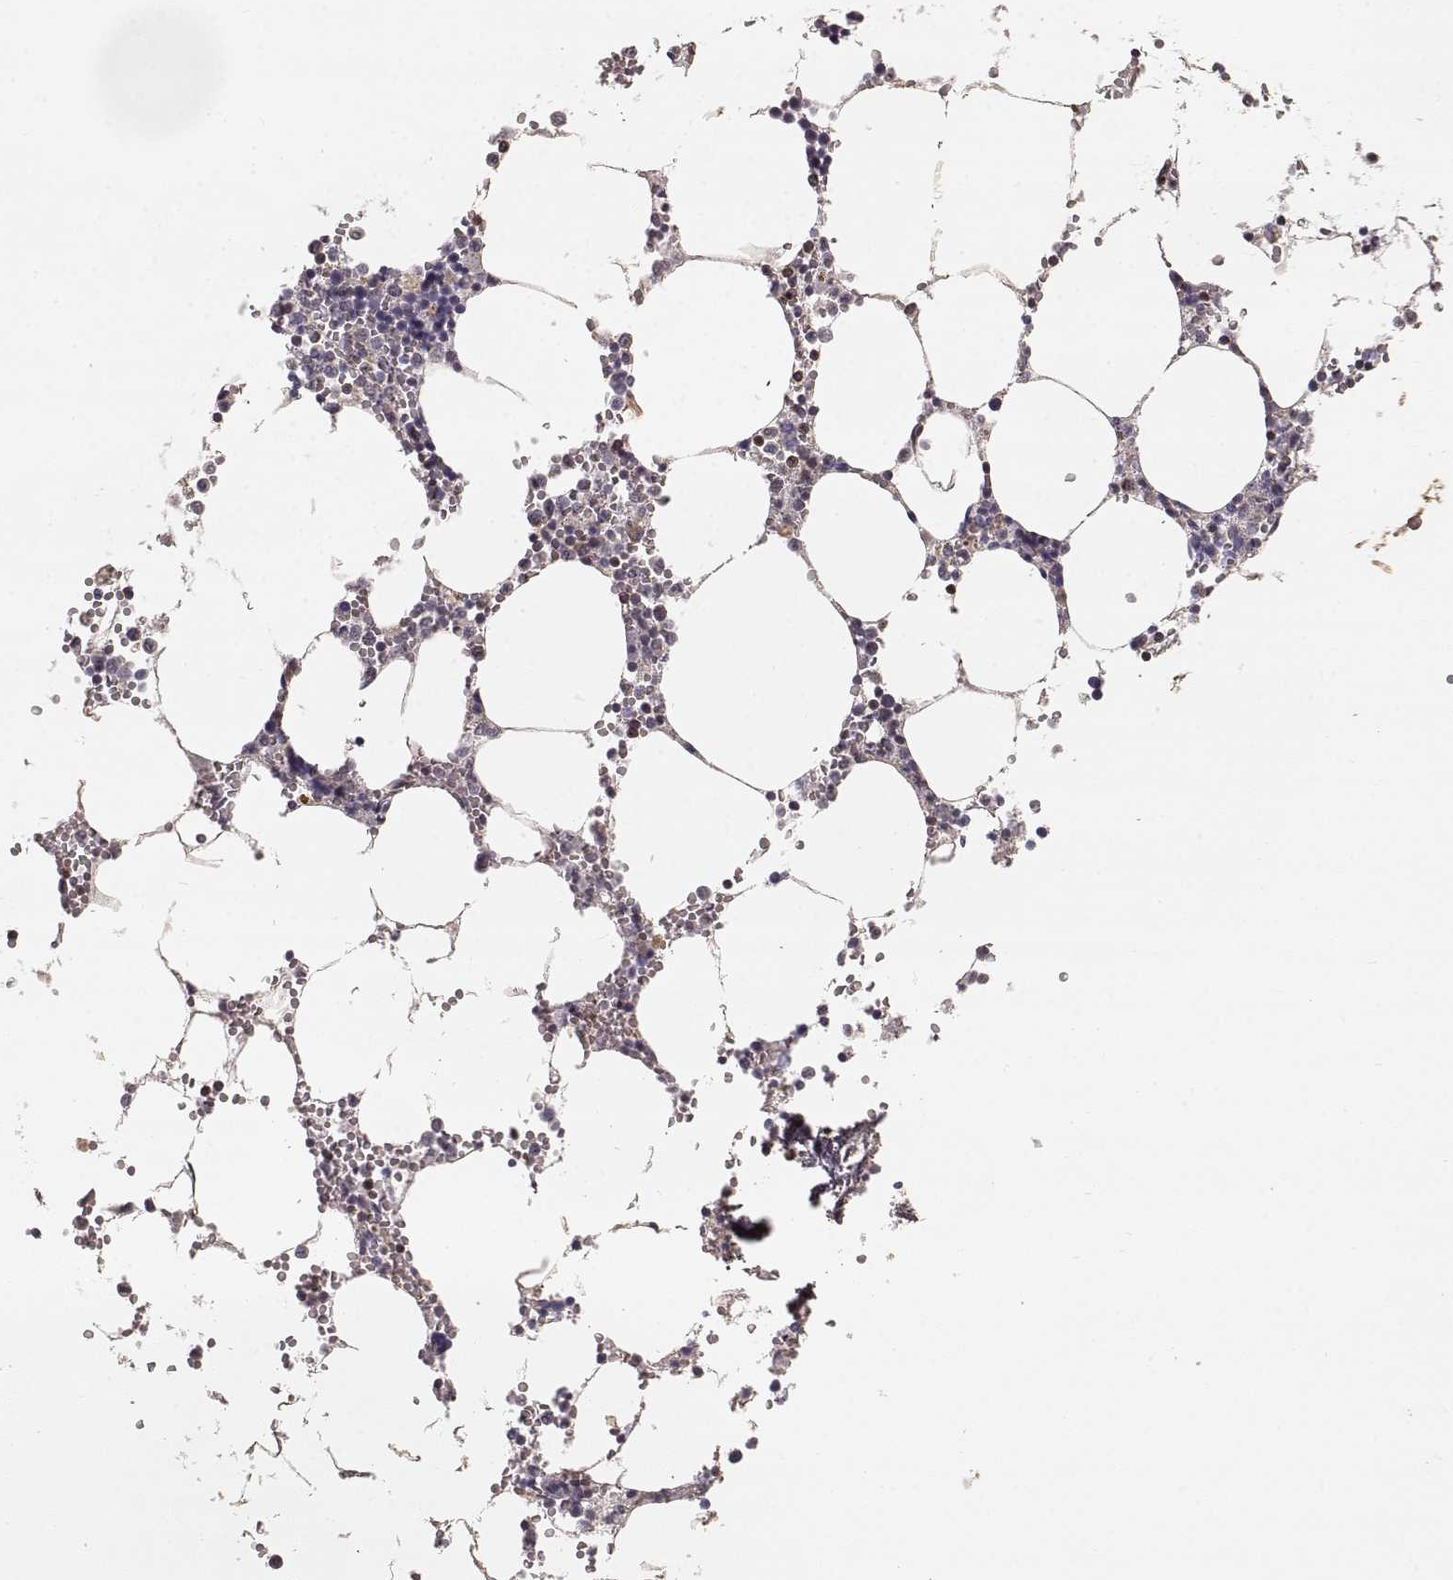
{"staining": {"intensity": "strong", "quantity": "<25%", "location": "cytoplasmic/membranous"}, "tissue": "bone marrow", "cell_type": "Hematopoietic cells", "image_type": "normal", "snomed": [{"axis": "morphology", "description": "Normal tissue, NOS"}, {"axis": "topography", "description": "Bone marrow"}], "caption": "Hematopoietic cells show medium levels of strong cytoplasmic/membranous expression in about <25% of cells in benign human bone marrow.", "gene": "GRAP2", "patient": {"sex": "male", "age": 54}}